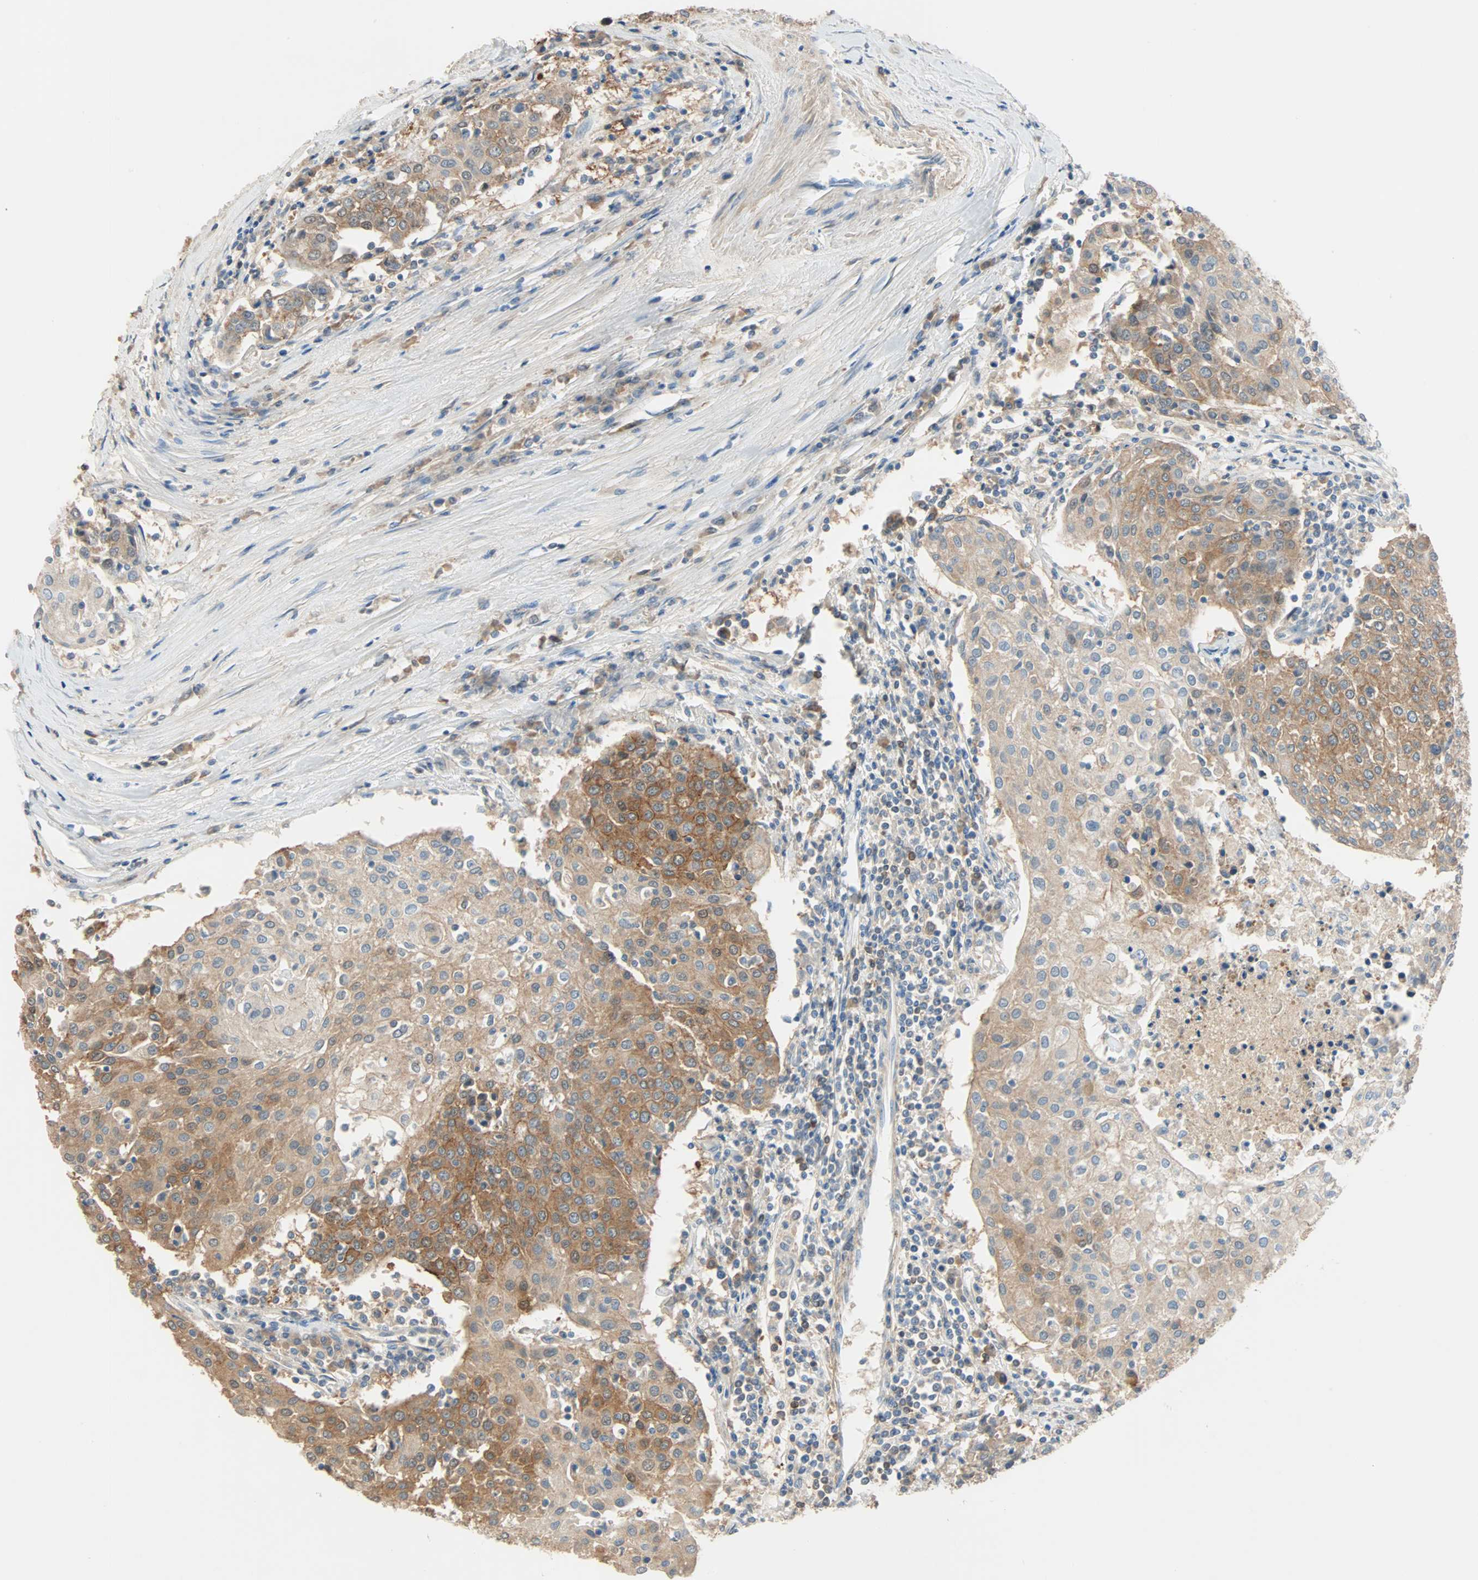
{"staining": {"intensity": "moderate", "quantity": ">75%", "location": "cytoplasmic/membranous"}, "tissue": "urothelial cancer", "cell_type": "Tumor cells", "image_type": "cancer", "snomed": [{"axis": "morphology", "description": "Urothelial carcinoma, High grade"}, {"axis": "topography", "description": "Urinary bladder"}], "caption": "Immunohistochemical staining of human urothelial cancer displays medium levels of moderate cytoplasmic/membranous protein staining in about >75% of tumor cells. The protein of interest is stained brown, and the nuclei are stained in blue (DAB IHC with brightfield microscopy, high magnification).", "gene": "TNFRSF12A", "patient": {"sex": "female", "age": 85}}